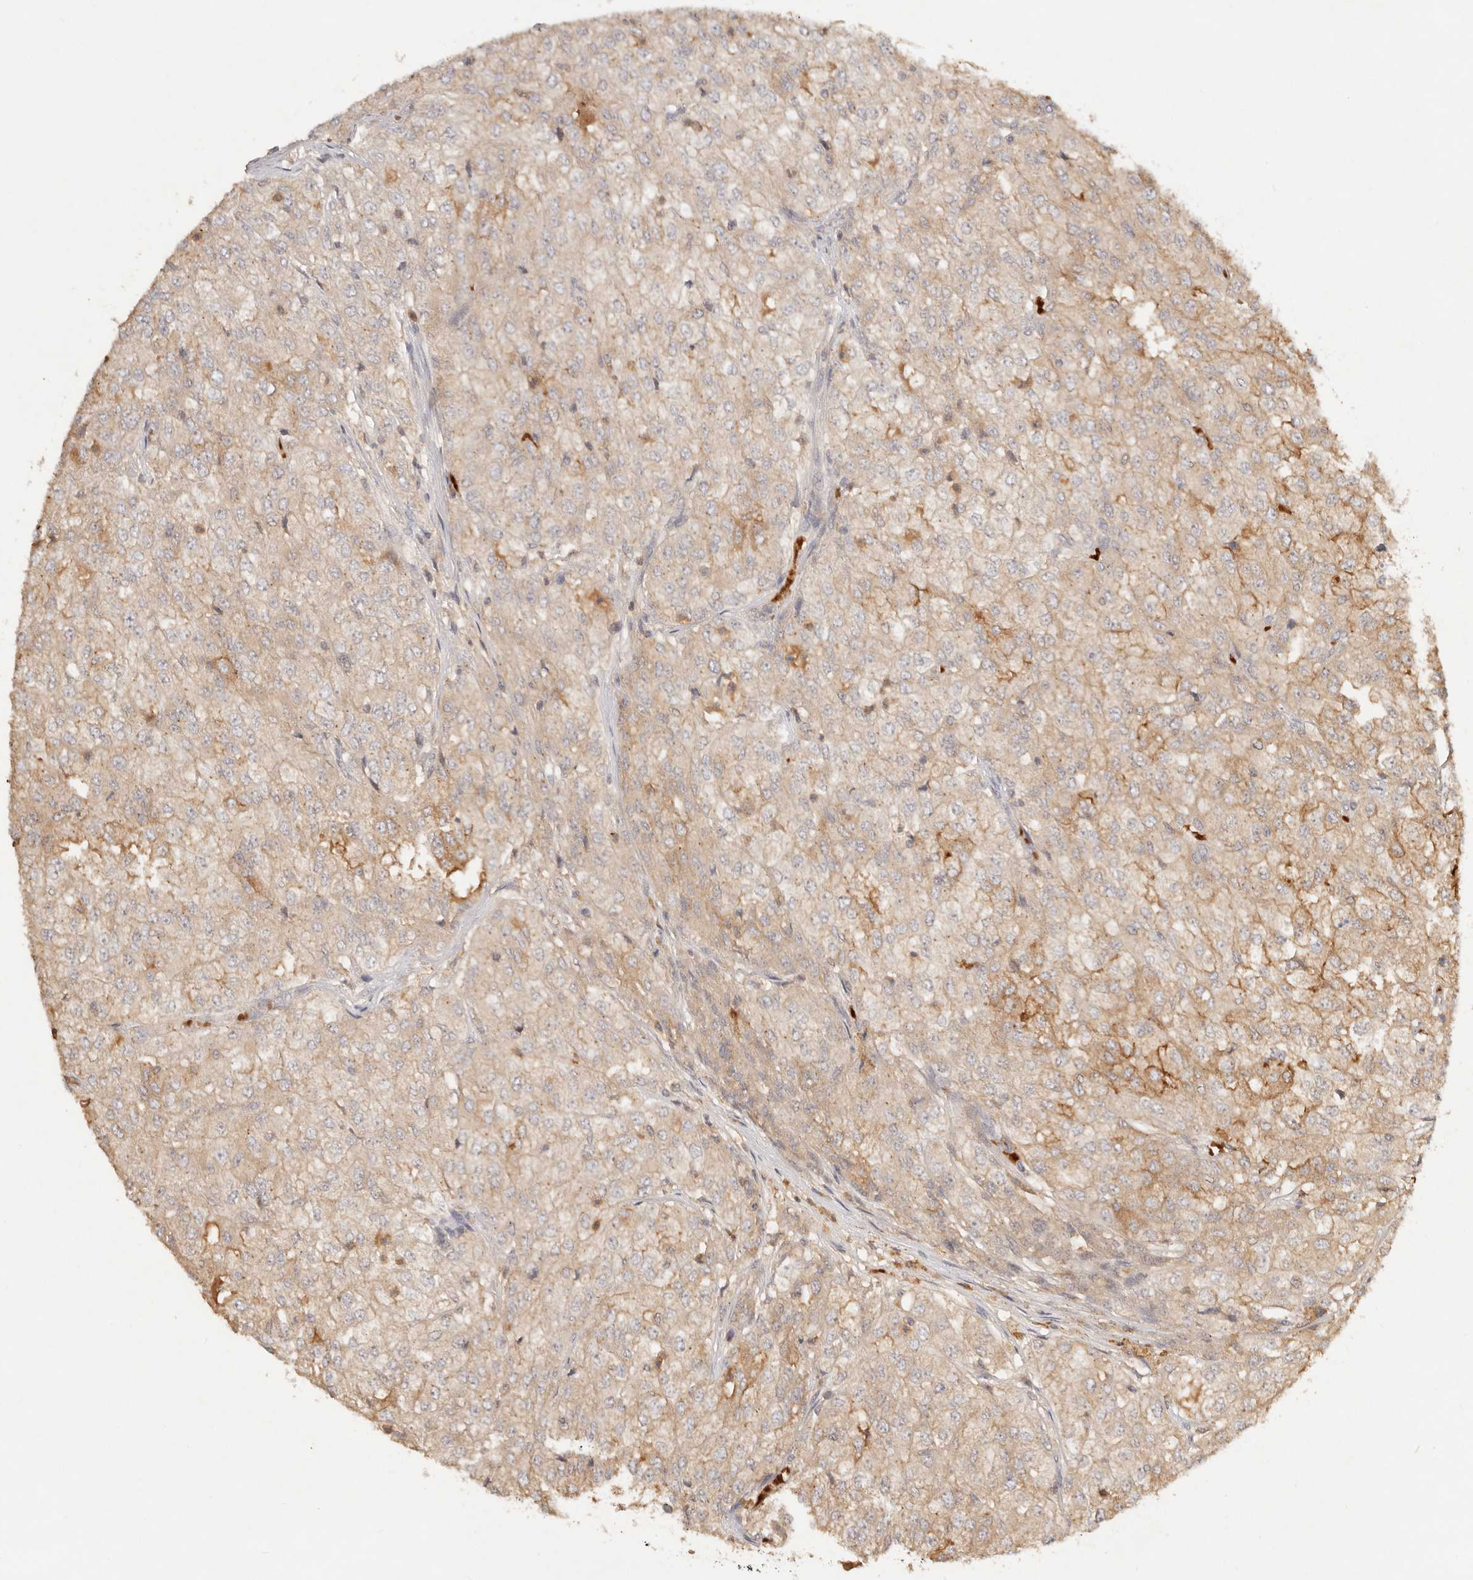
{"staining": {"intensity": "moderate", "quantity": "25%-75%", "location": "cytoplasmic/membranous"}, "tissue": "renal cancer", "cell_type": "Tumor cells", "image_type": "cancer", "snomed": [{"axis": "morphology", "description": "Adenocarcinoma, NOS"}, {"axis": "topography", "description": "Kidney"}], "caption": "Renal adenocarcinoma stained with IHC demonstrates moderate cytoplasmic/membranous positivity in approximately 25%-75% of tumor cells.", "gene": "FREM2", "patient": {"sex": "female", "age": 54}}